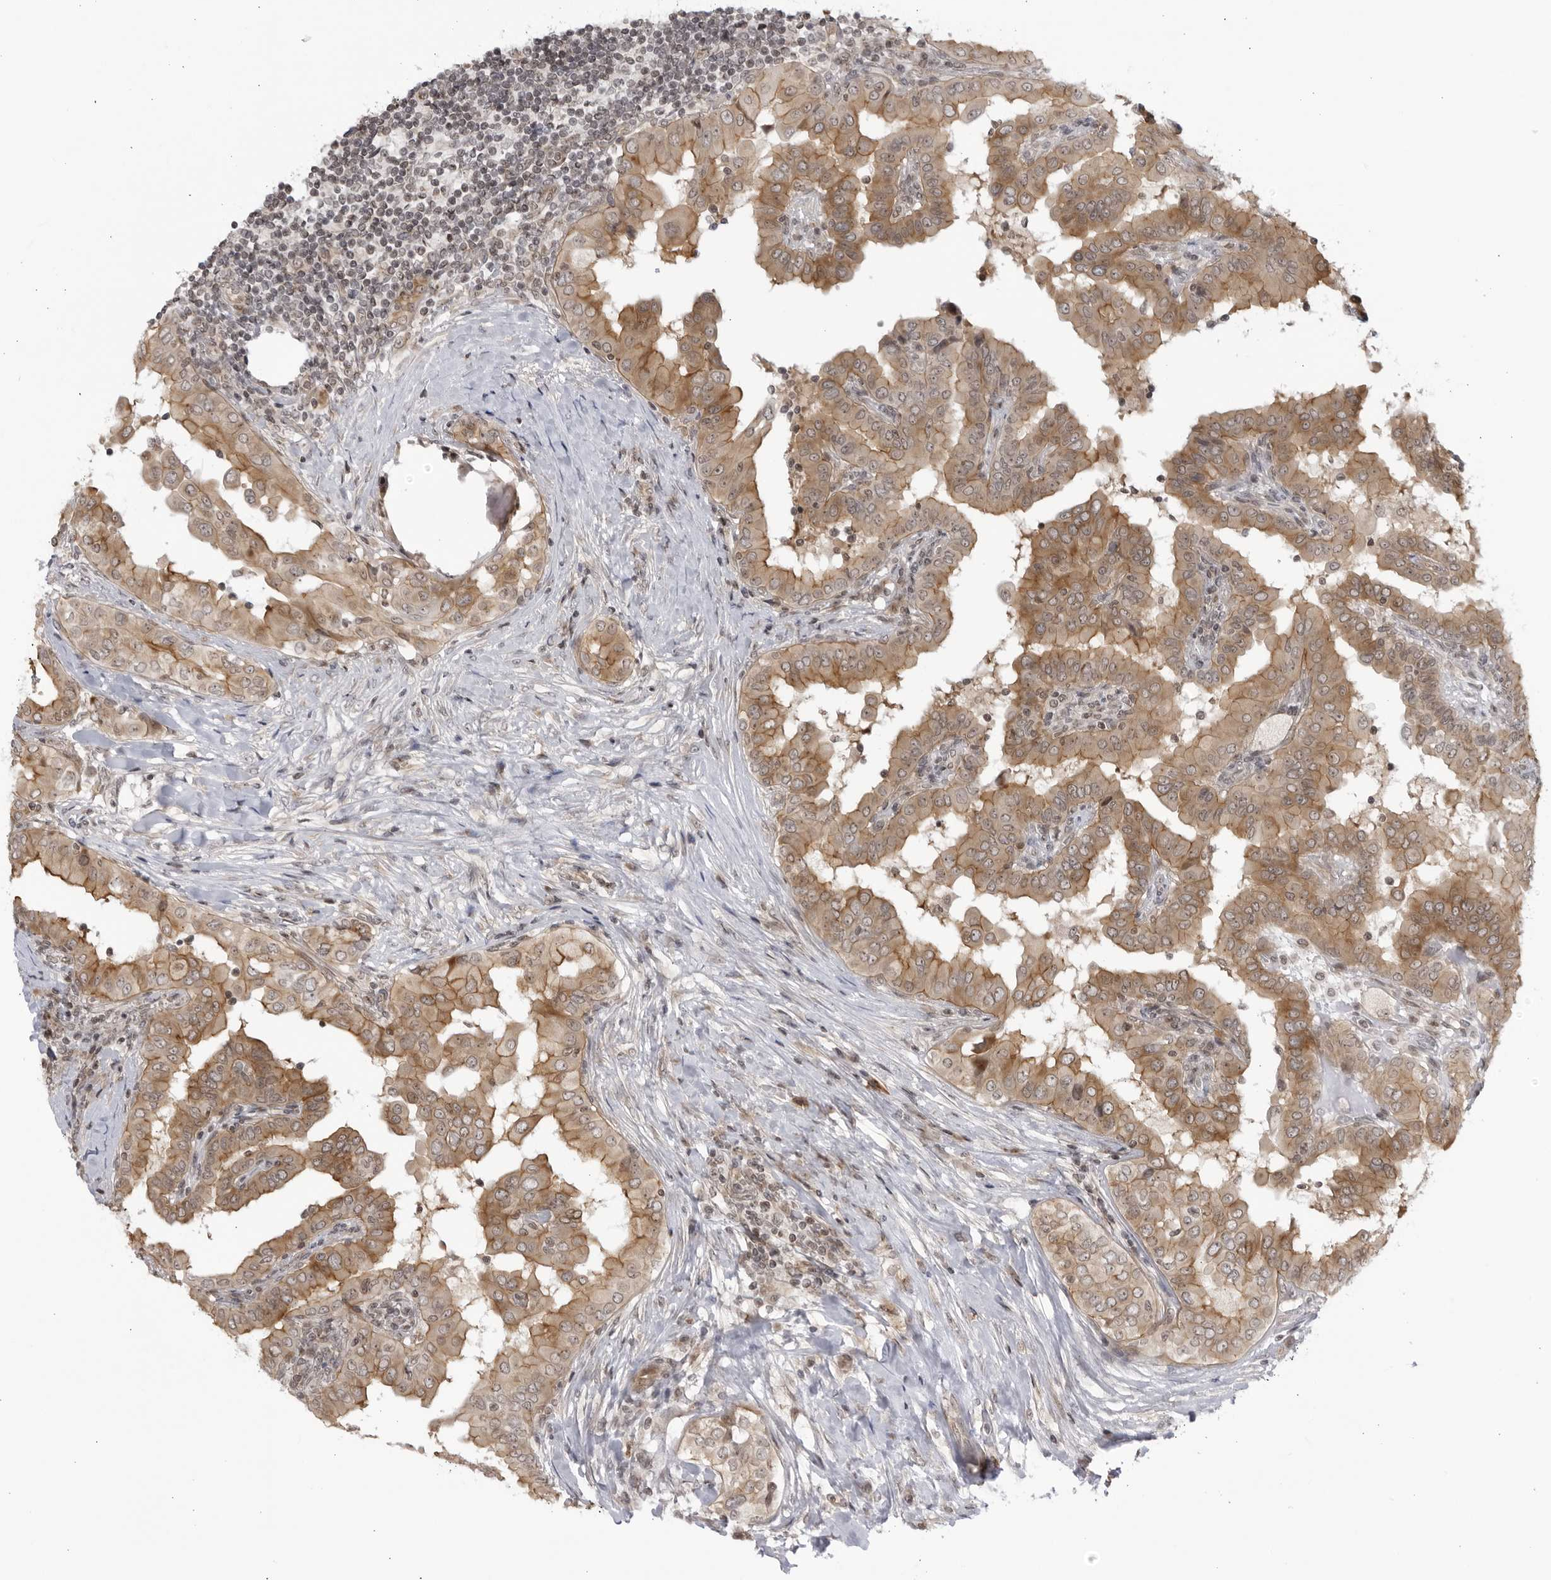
{"staining": {"intensity": "moderate", "quantity": ">75%", "location": "cytoplasmic/membranous"}, "tissue": "thyroid cancer", "cell_type": "Tumor cells", "image_type": "cancer", "snomed": [{"axis": "morphology", "description": "Papillary adenocarcinoma, NOS"}, {"axis": "topography", "description": "Thyroid gland"}], "caption": "Immunohistochemical staining of thyroid papillary adenocarcinoma shows medium levels of moderate cytoplasmic/membranous staining in approximately >75% of tumor cells.", "gene": "CNBD1", "patient": {"sex": "male", "age": 33}}